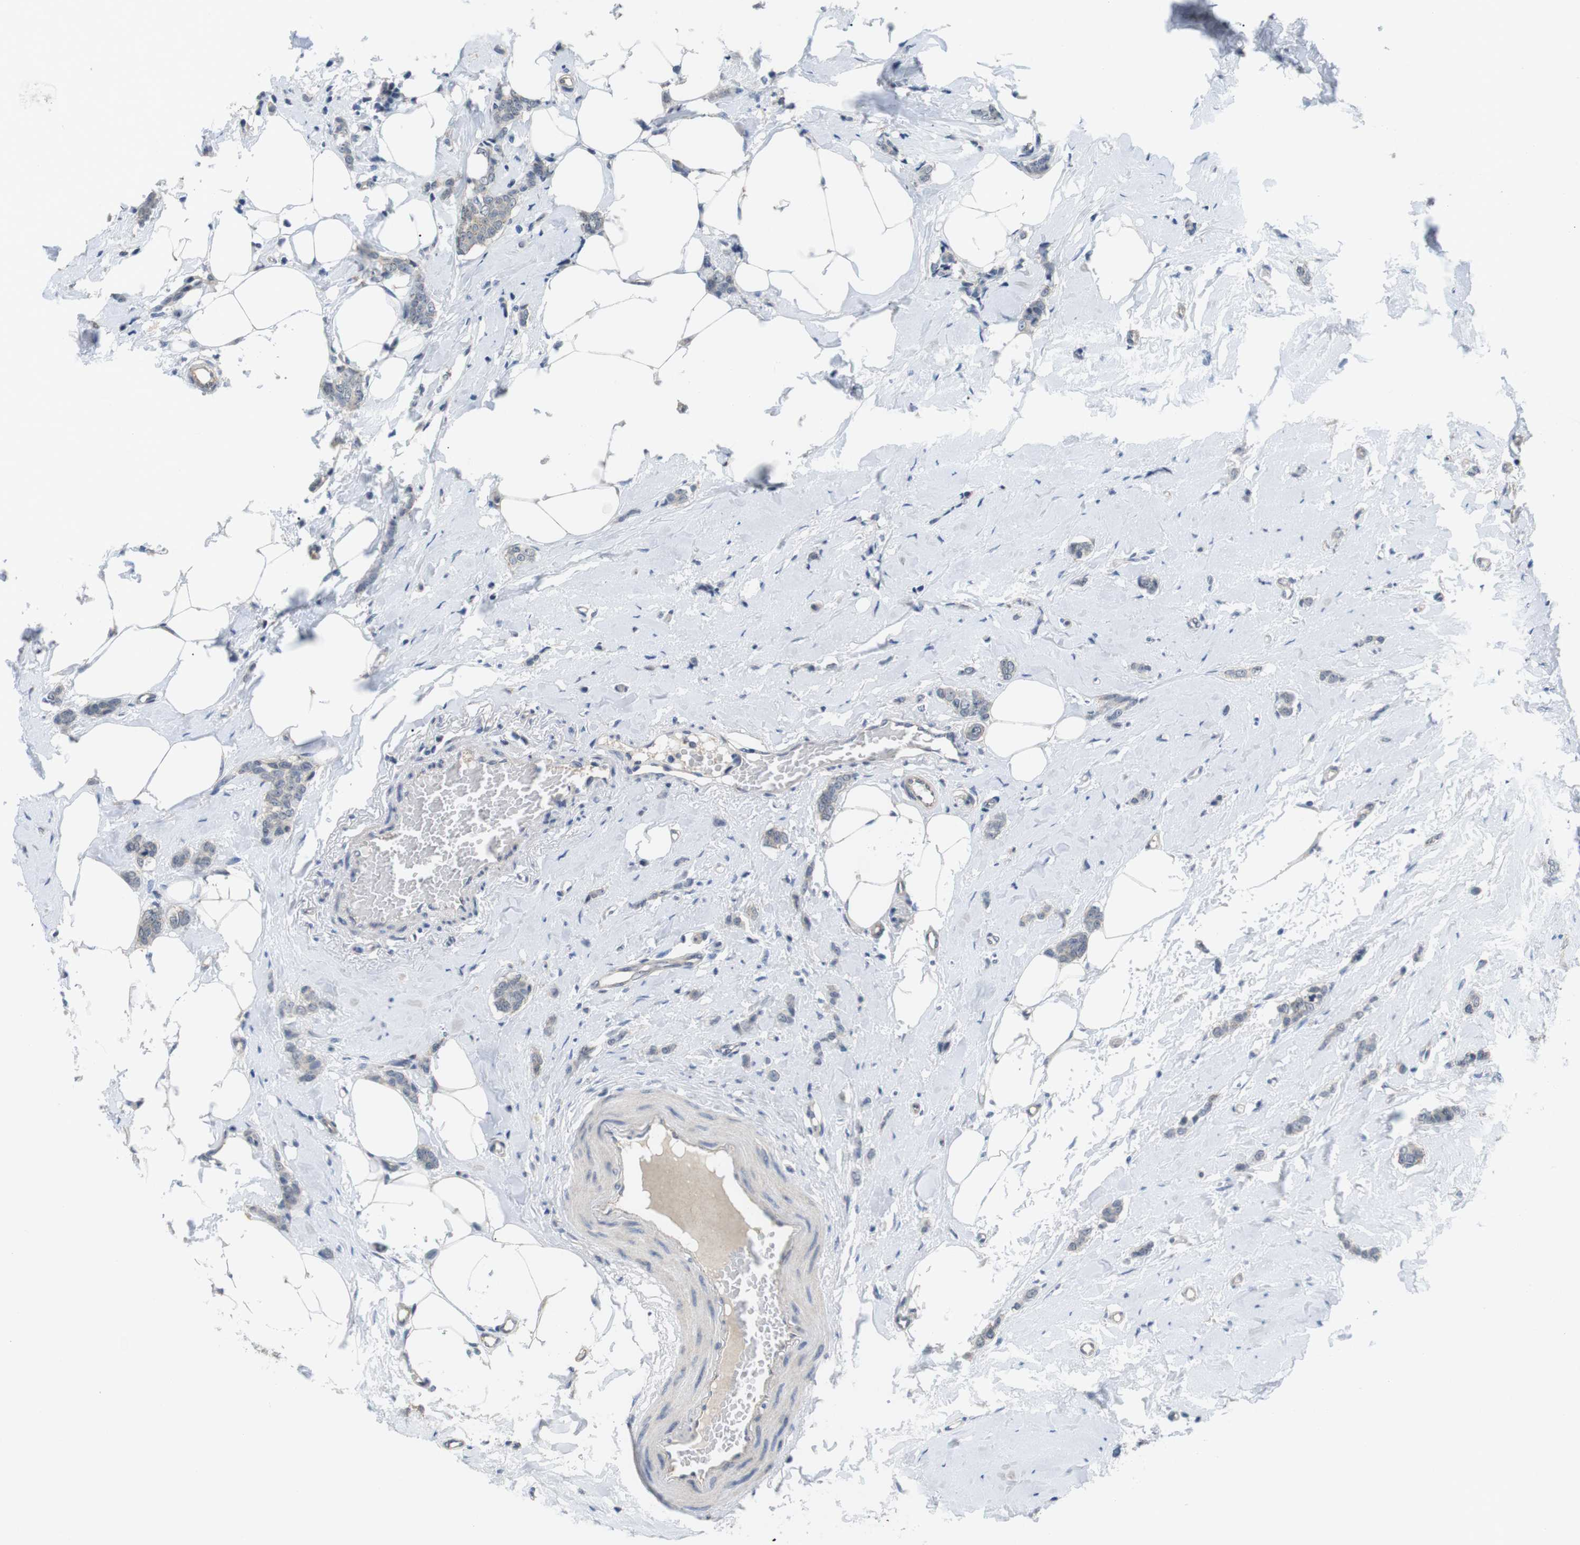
{"staining": {"intensity": "negative", "quantity": "none", "location": "none"}, "tissue": "breast cancer", "cell_type": "Tumor cells", "image_type": "cancer", "snomed": [{"axis": "morphology", "description": "Lobular carcinoma"}, {"axis": "topography", "description": "Skin"}, {"axis": "topography", "description": "Breast"}], "caption": "IHC photomicrograph of neoplastic tissue: human breast cancer stained with DAB shows no significant protein staining in tumor cells.", "gene": "NECTIN1", "patient": {"sex": "female", "age": 46}}